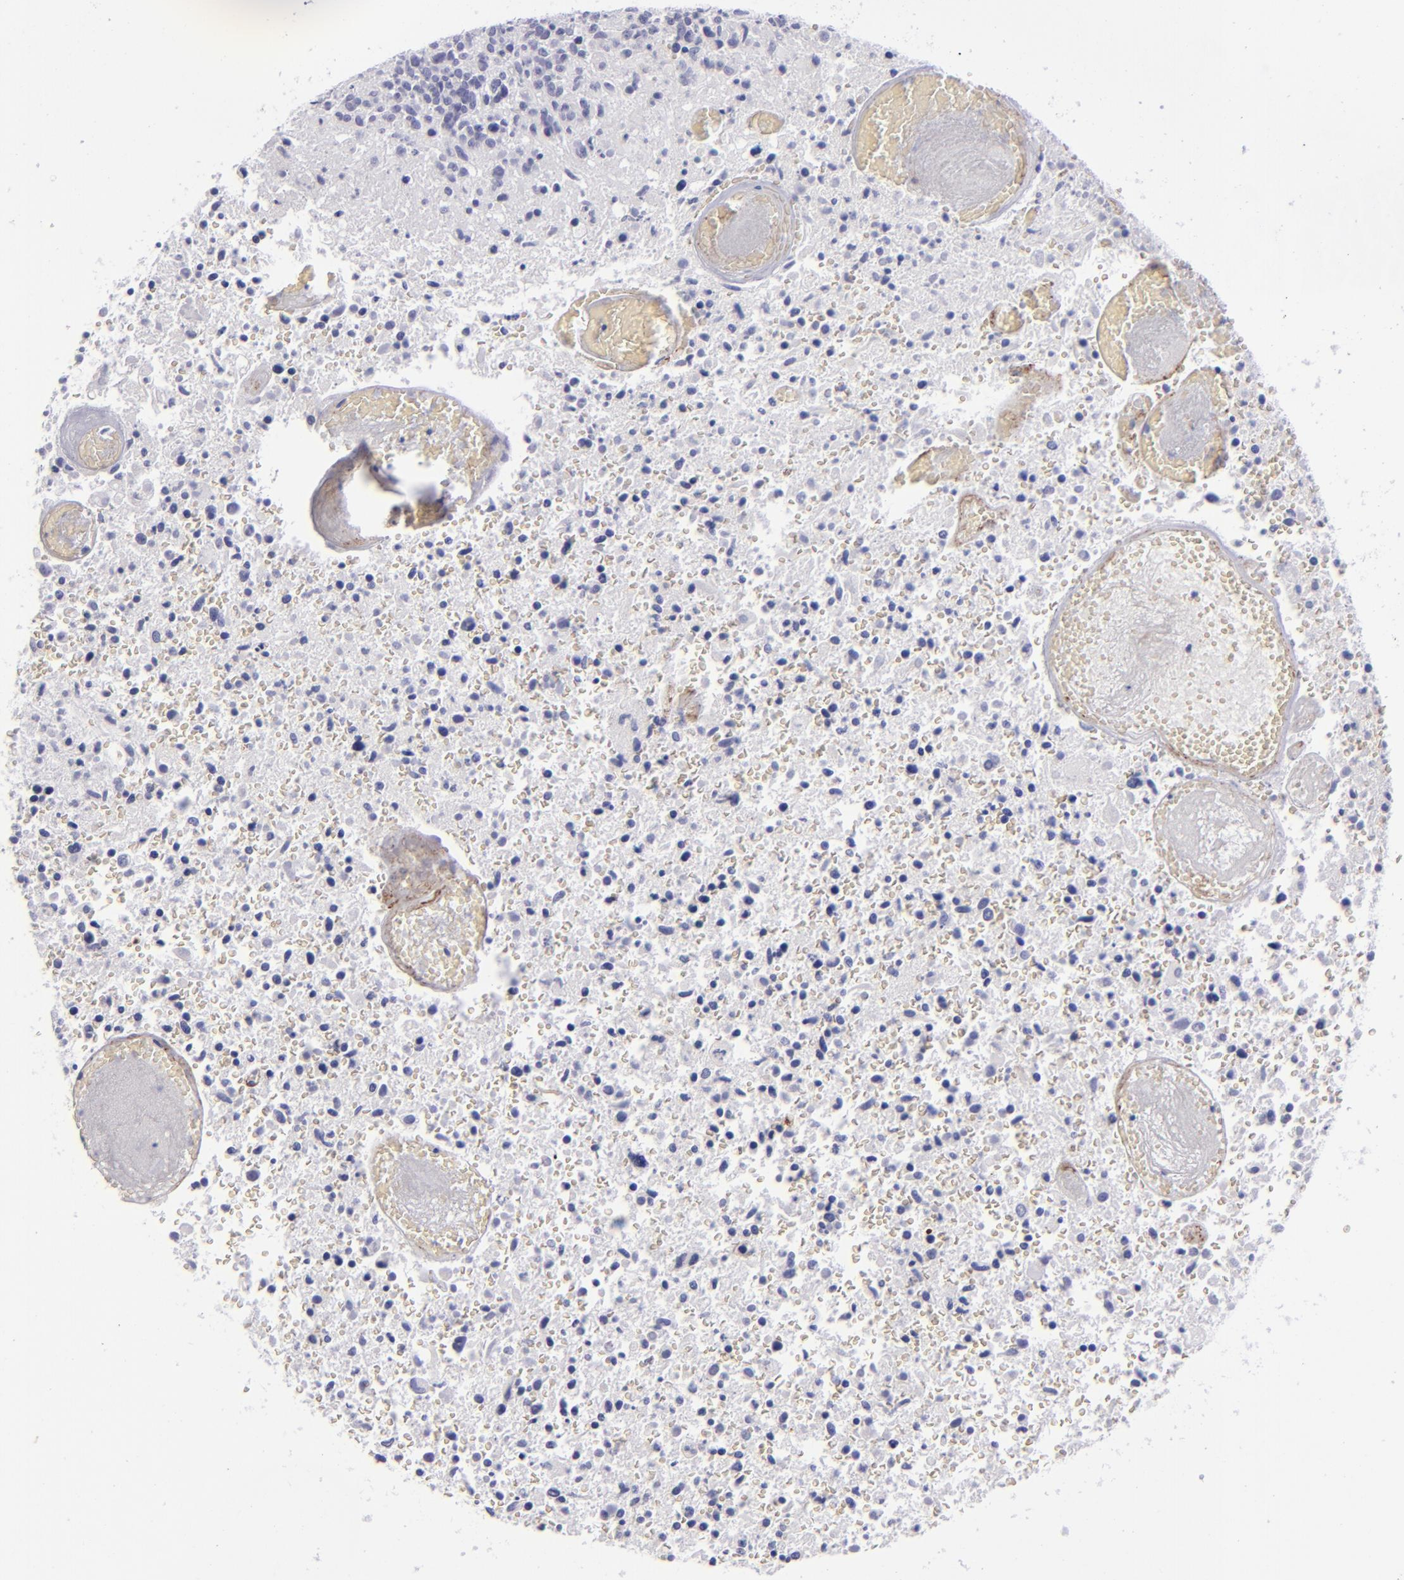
{"staining": {"intensity": "negative", "quantity": "none", "location": "none"}, "tissue": "glioma", "cell_type": "Tumor cells", "image_type": "cancer", "snomed": [{"axis": "morphology", "description": "Glioma, malignant, High grade"}, {"axis": "topography", "description": "Brain"}], "caption": "The micrograph demonstrates no staining of tumor cells in glioma.", "gene": "ANPEP", "patient": {"sex": "male", "age": 72}}